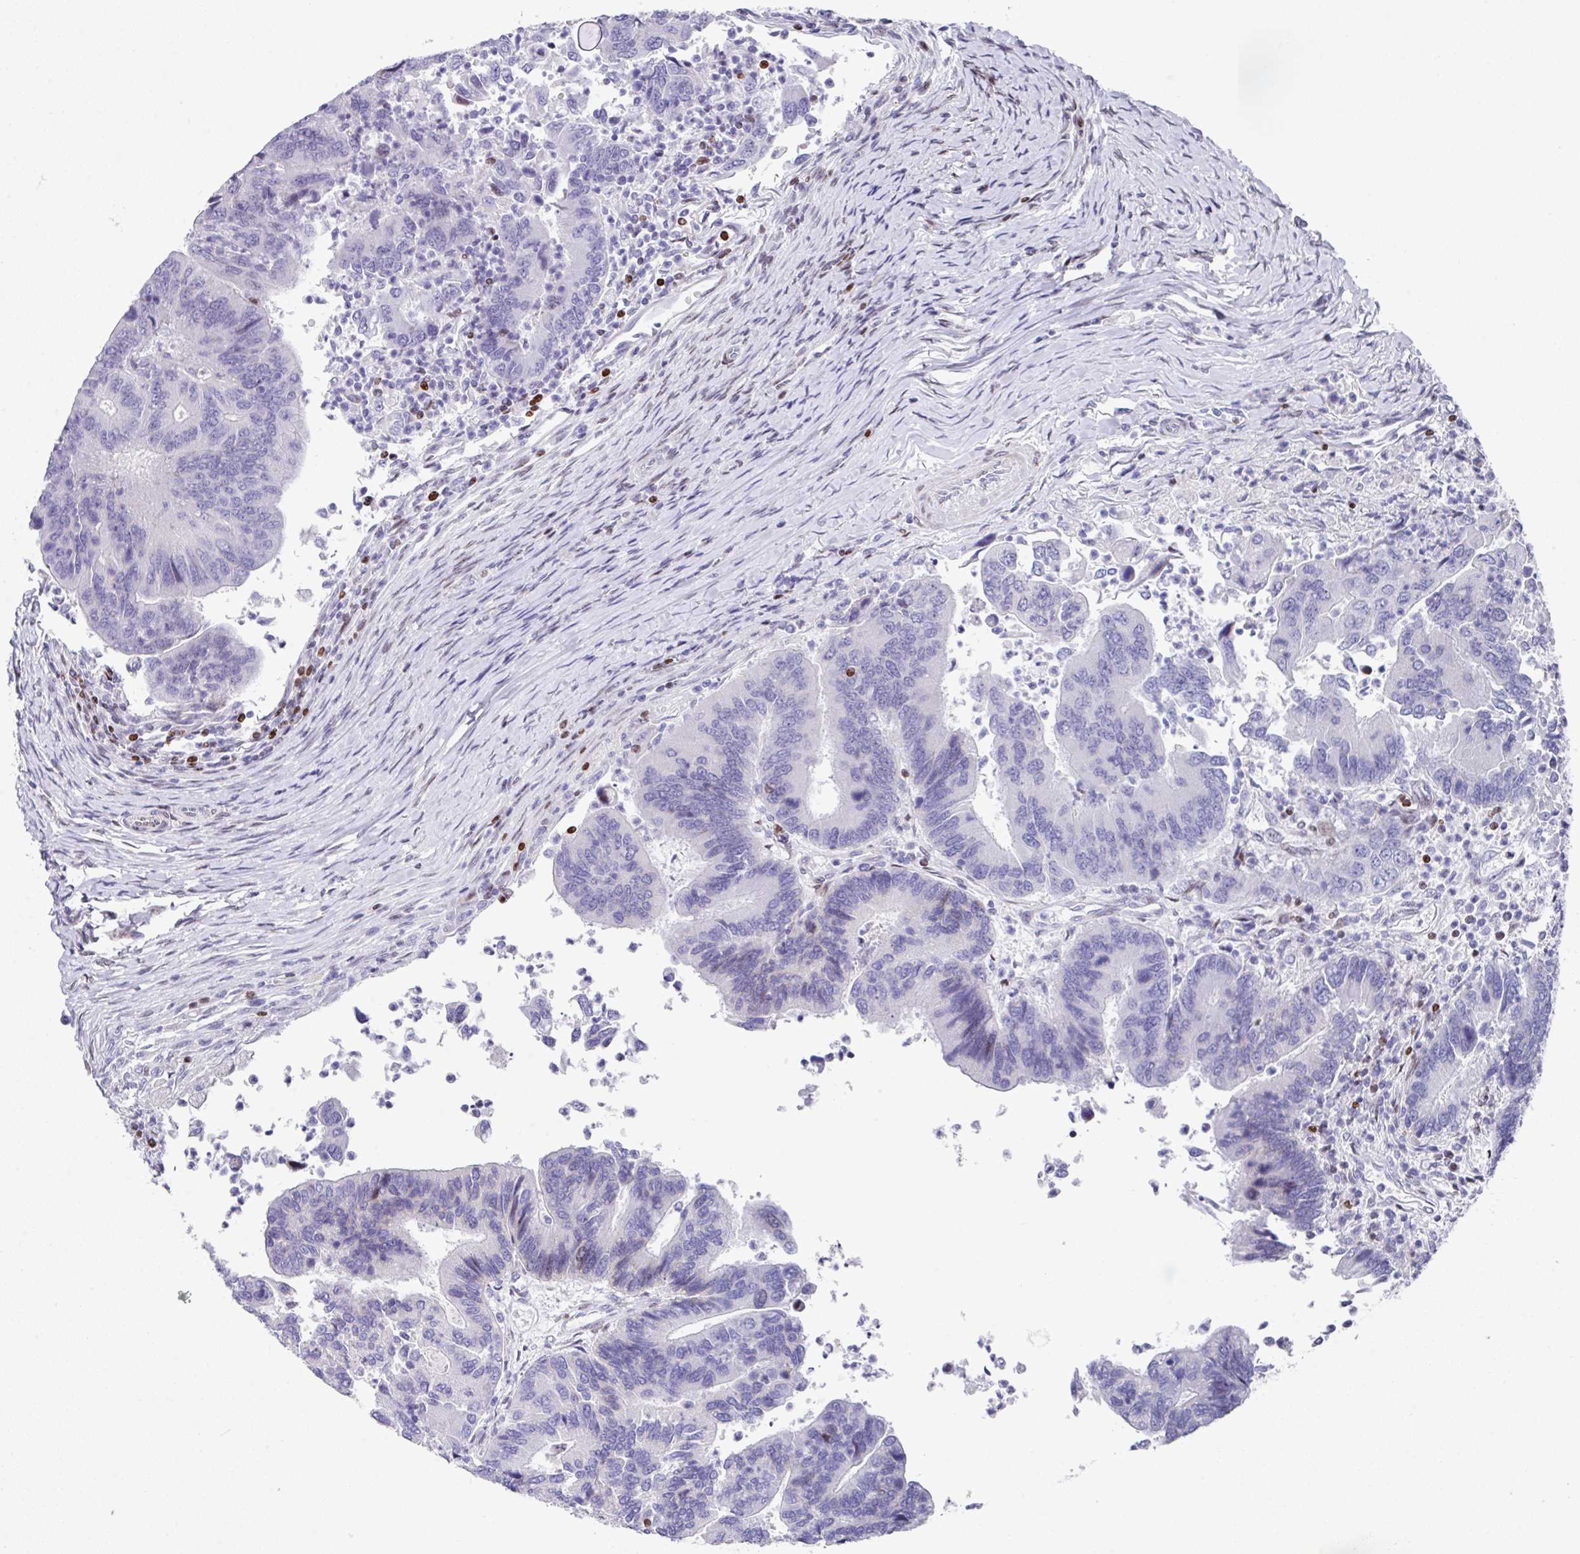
{"staining": {"intensity": "moderate", "quantity": "<25%", "location": "nuclear"}, "tissue": "colorectal cancer", "cell_type": "Tumor cells", "image_type": "cancer", "snomed": [{"axis": "morphology", "description": "Adenocarcinoma, NOS"}, {"axis": "topography", "description": "Colon"}], "caption": "A histopathology image of adenocarcinoma (colorectal) stained for a protein exhibits moderate nuclear brown staining in tumor cells. Immunohistochemistry stains the protein of interest in brown and the nuclei are stained blue.", "gene": "TCF3", "patient": {"sex": "female", "age": 67}}